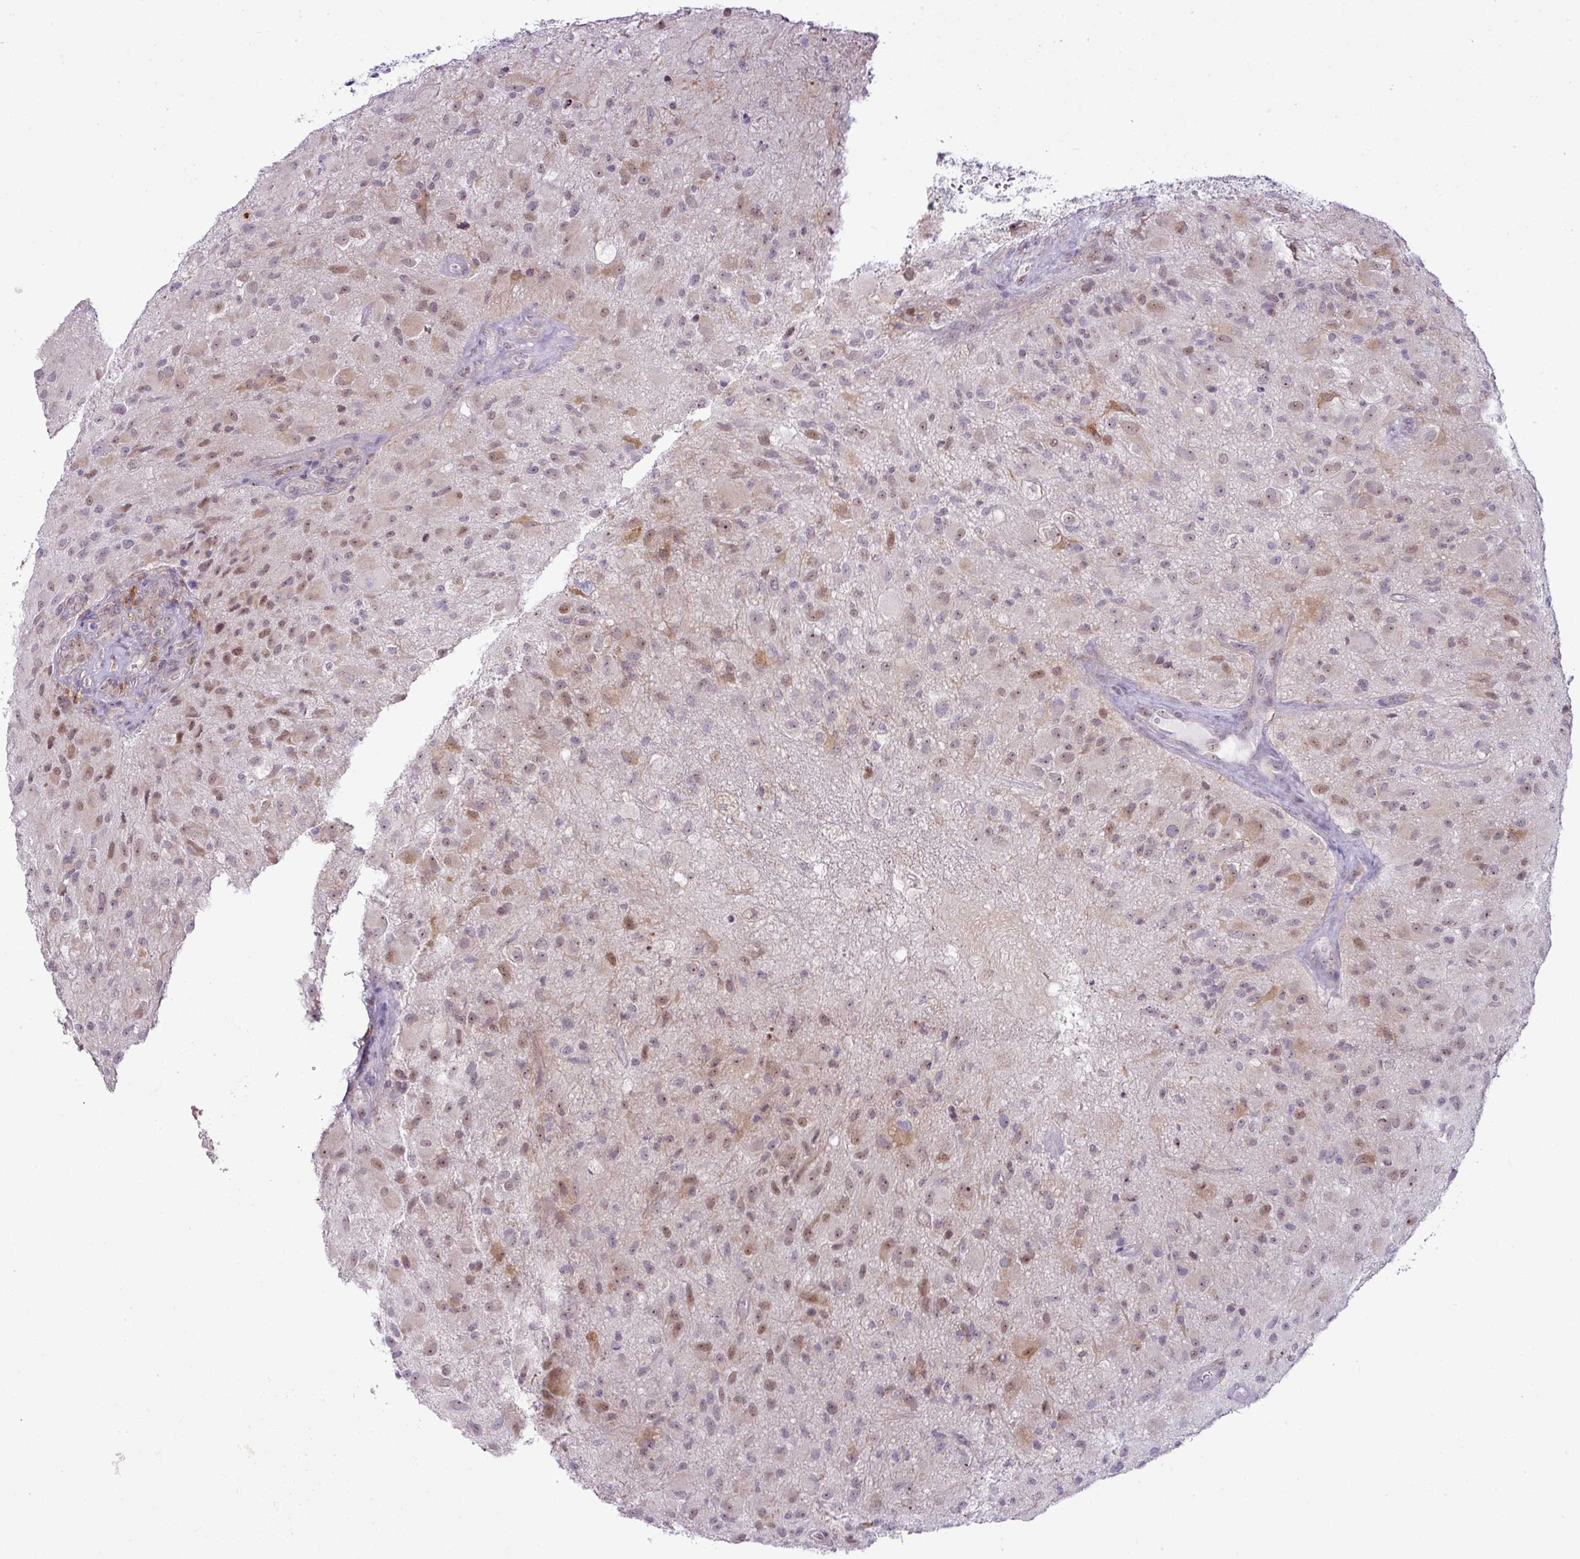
{"staining": {"intensity": "moderate", "quantity": "25%-75%", "location": "nuclear"}, "tissue": "glioma", "cell_type": "Tumor cells", "image_type": "cancer", "snomed": [{"axis": "morphology", "description": "Glioma, malignant, High grade"}, {"axis": "topography", "description": "Brain"}], "caption": "There is medium levels of moderate nuclear expression in tumor cells of malignant glioma (high-grade), as demonstrated by immunohistochemical staining (brown color).", "gene": "MAK16", "patient": {"sex": "female", "age": 67}}